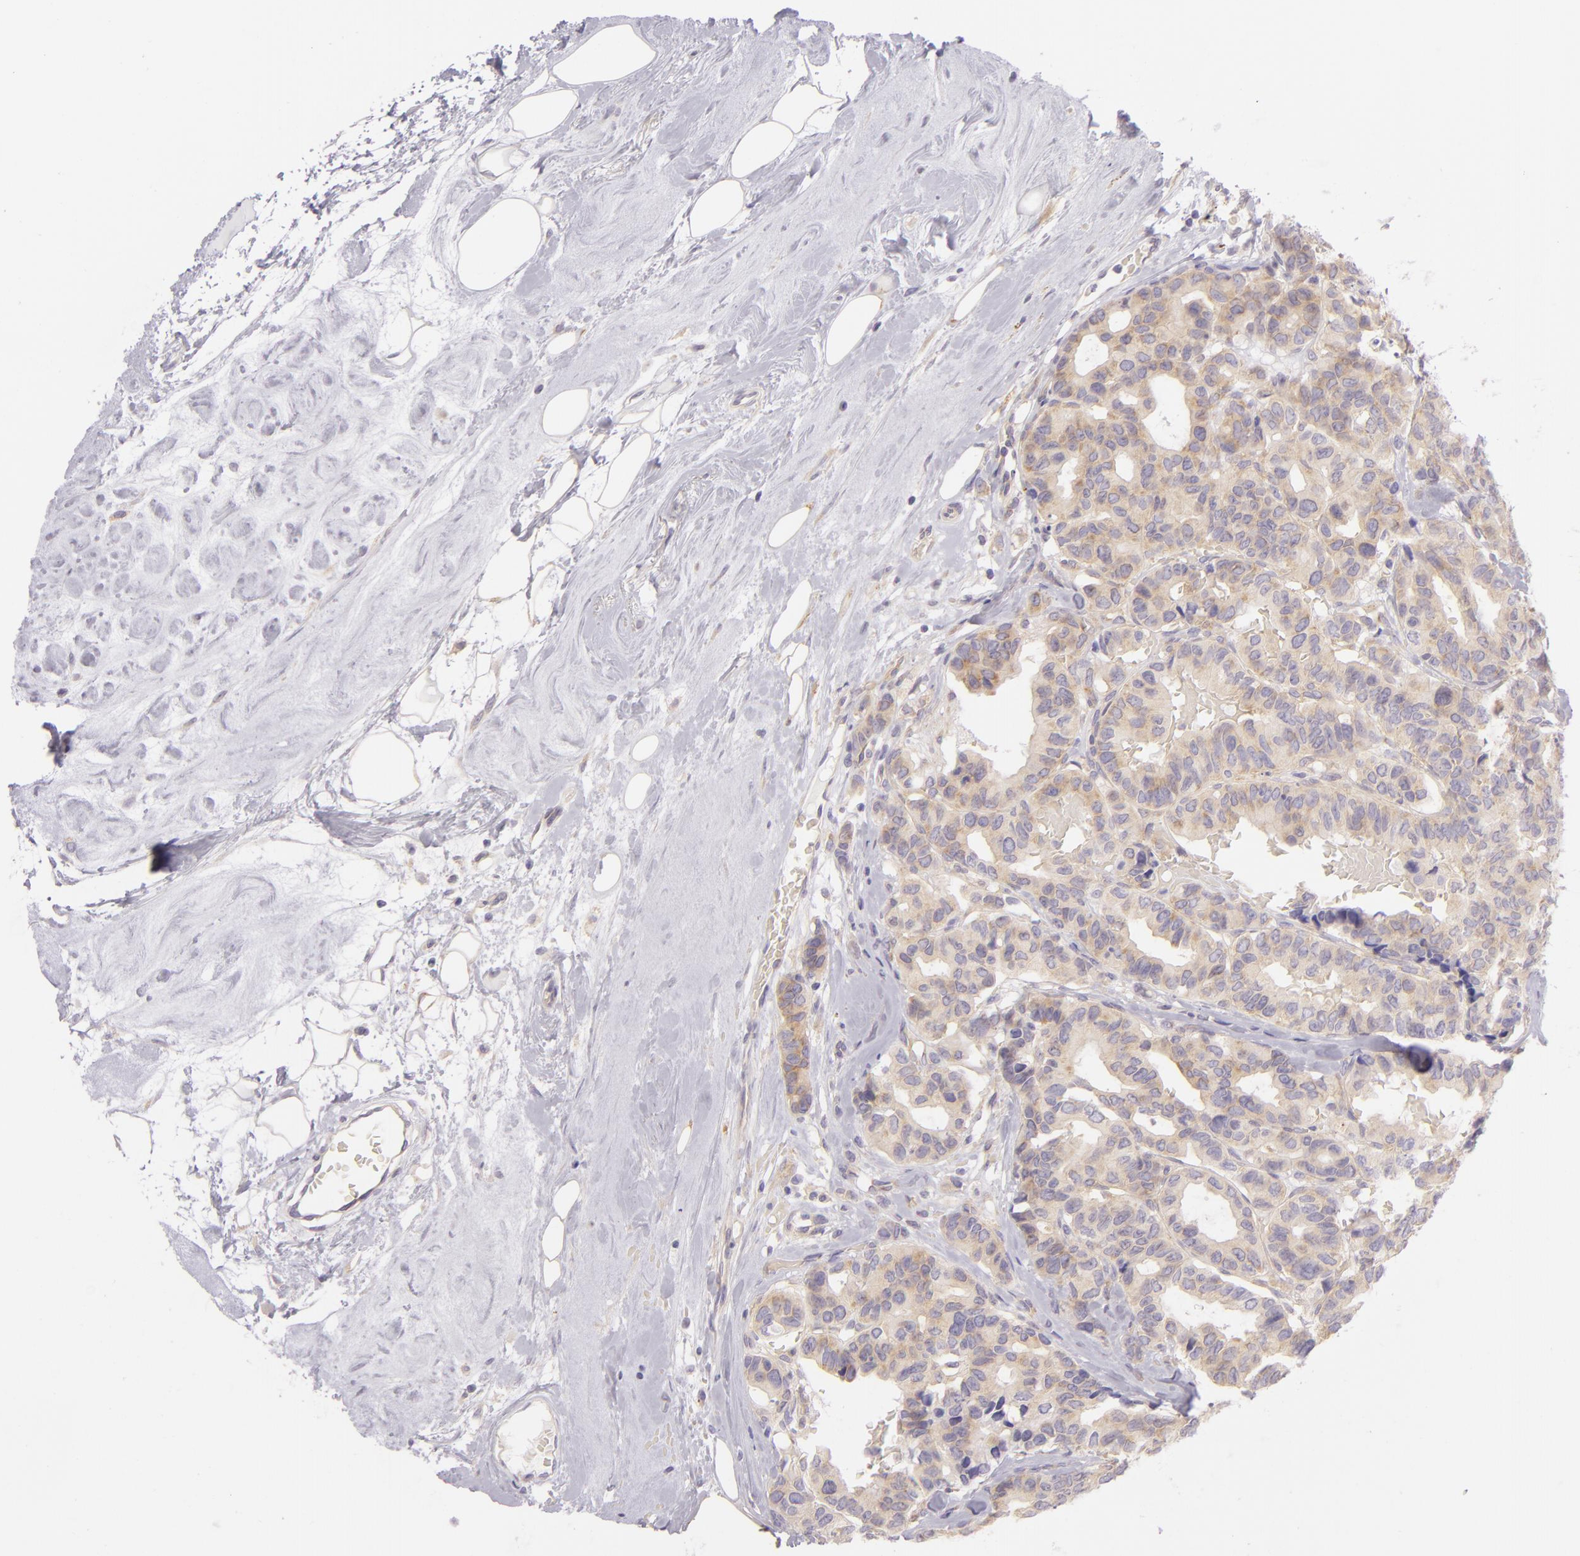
{"staining": {"intensity": "weak", "quantity": ">75%", "location": "cytoplasmic/membranous"}, "tissue": "breast cancer", "cell_type": "Tumor cells", "image_type": "cancer", "snomed": [{"axis": "morphology", "description": "Duct carcinoma"}, {"axis": "topography", "description": "Breast"}], "caption": "Immunohistochemical staining of breast cancer exhibits weak cytoplasmic/membranous protein staining in approximately >75% of tumor cells.", "gene": "ZC3H7B", "patient": {"sex": "female", "age": 69}}